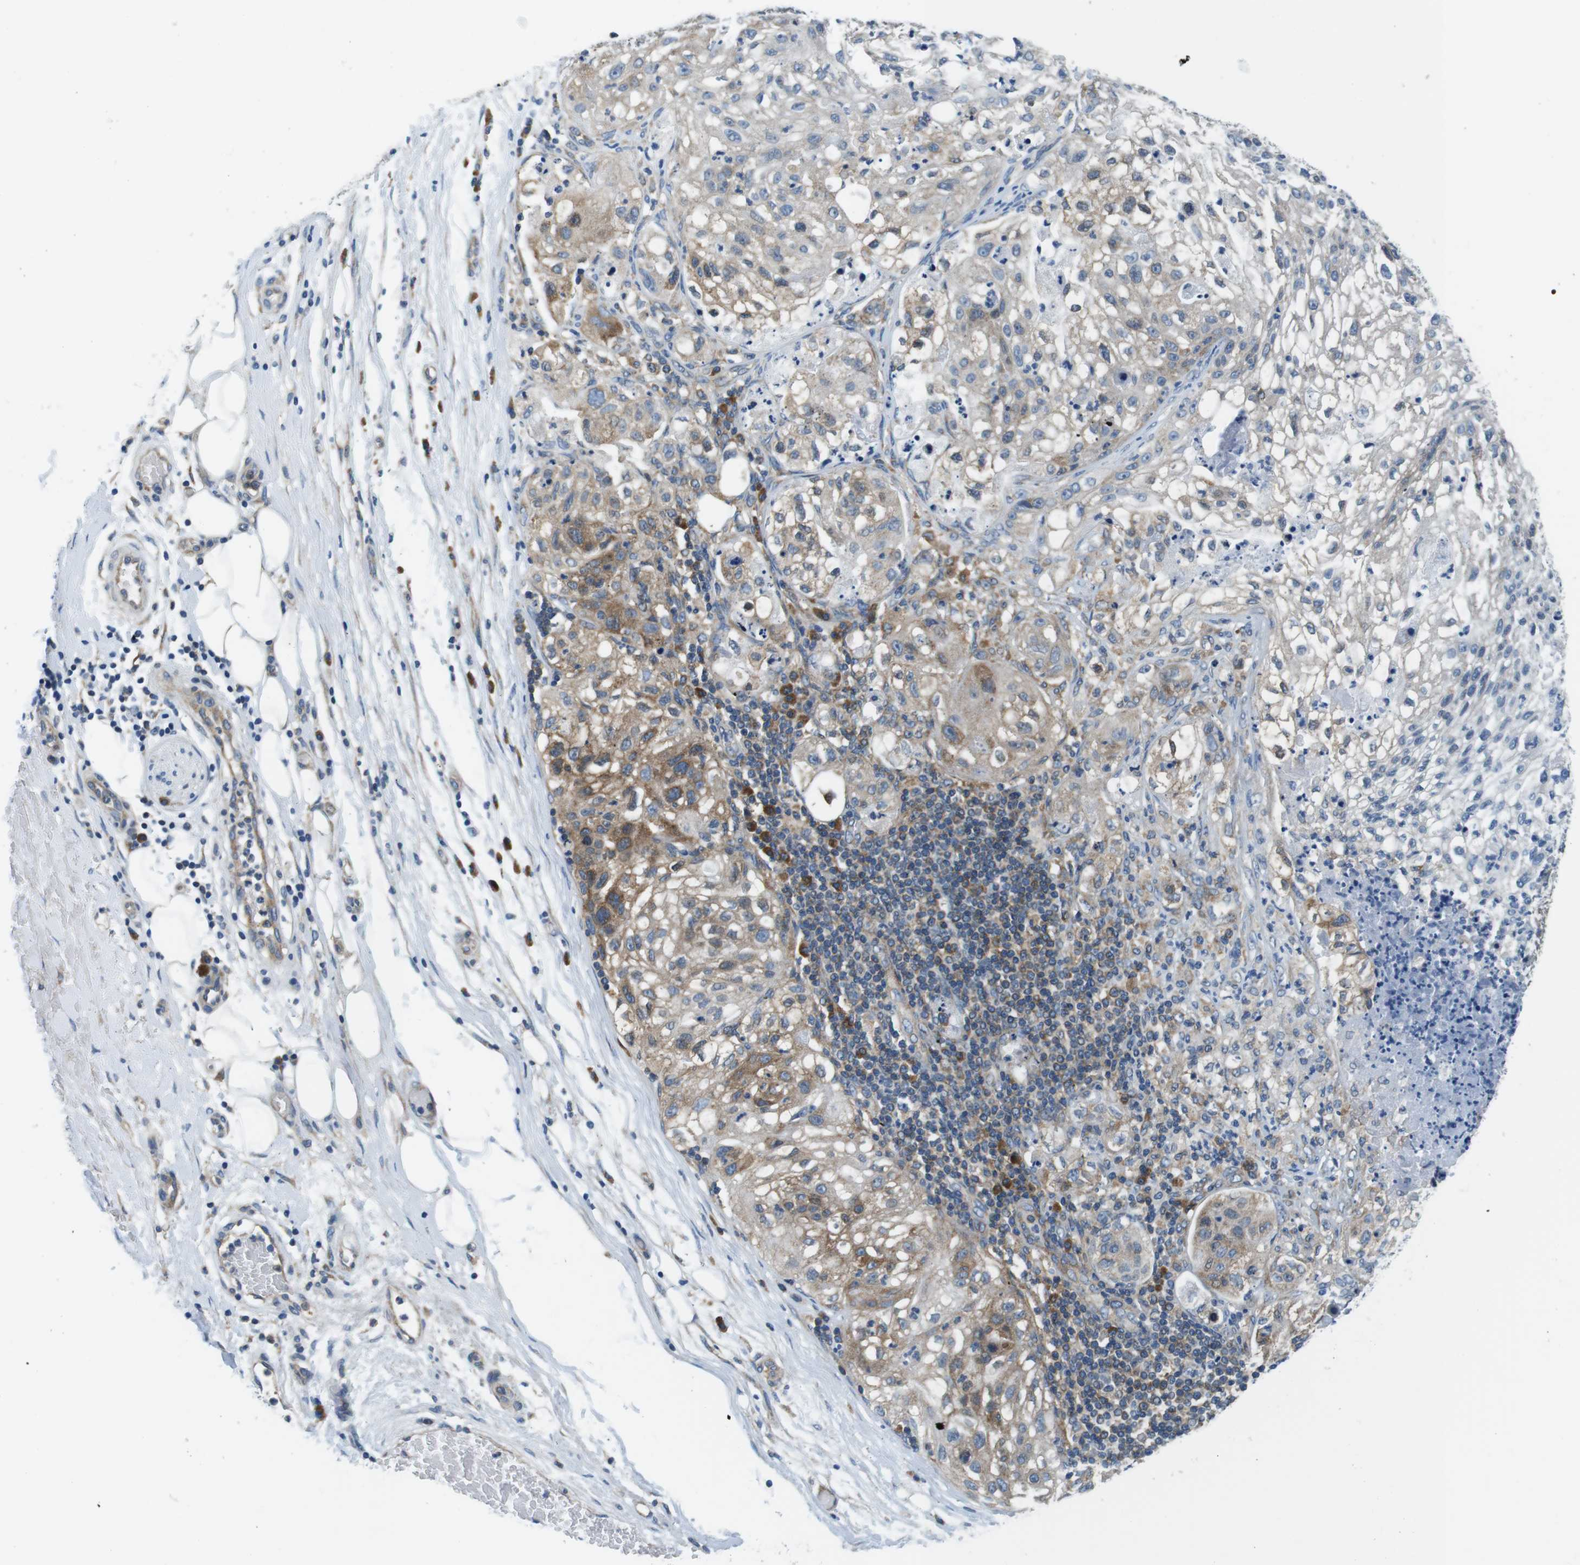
{"staining": {"intensity": "moderate", "quantity": "<25%", "location": "cytoplasmic/membranous"}, "tissue": "lung cancer", "cell_type": "Tumor cells", "image_type": "cancer", "snomed": [{"axis": "morphology", "description": "Inflammation, NOS"}, {"axis": "morphology", "description": "Squamous cell carcinoma, NOS"}, {"axis": "topography", "description": "Lymph node"}, {"axis": "topography", "description": "Soft tissue"}, {"axis": "topography", "description": "Lung"}], "caption": "Tumor cells display low levels of moderate cytoplasmic/membranous expression in approximately <25% of cells in human squamous cell carcinoma (lung).", "gene": "EIF2B5", "patient": {"sex": "male", "age": 66}}